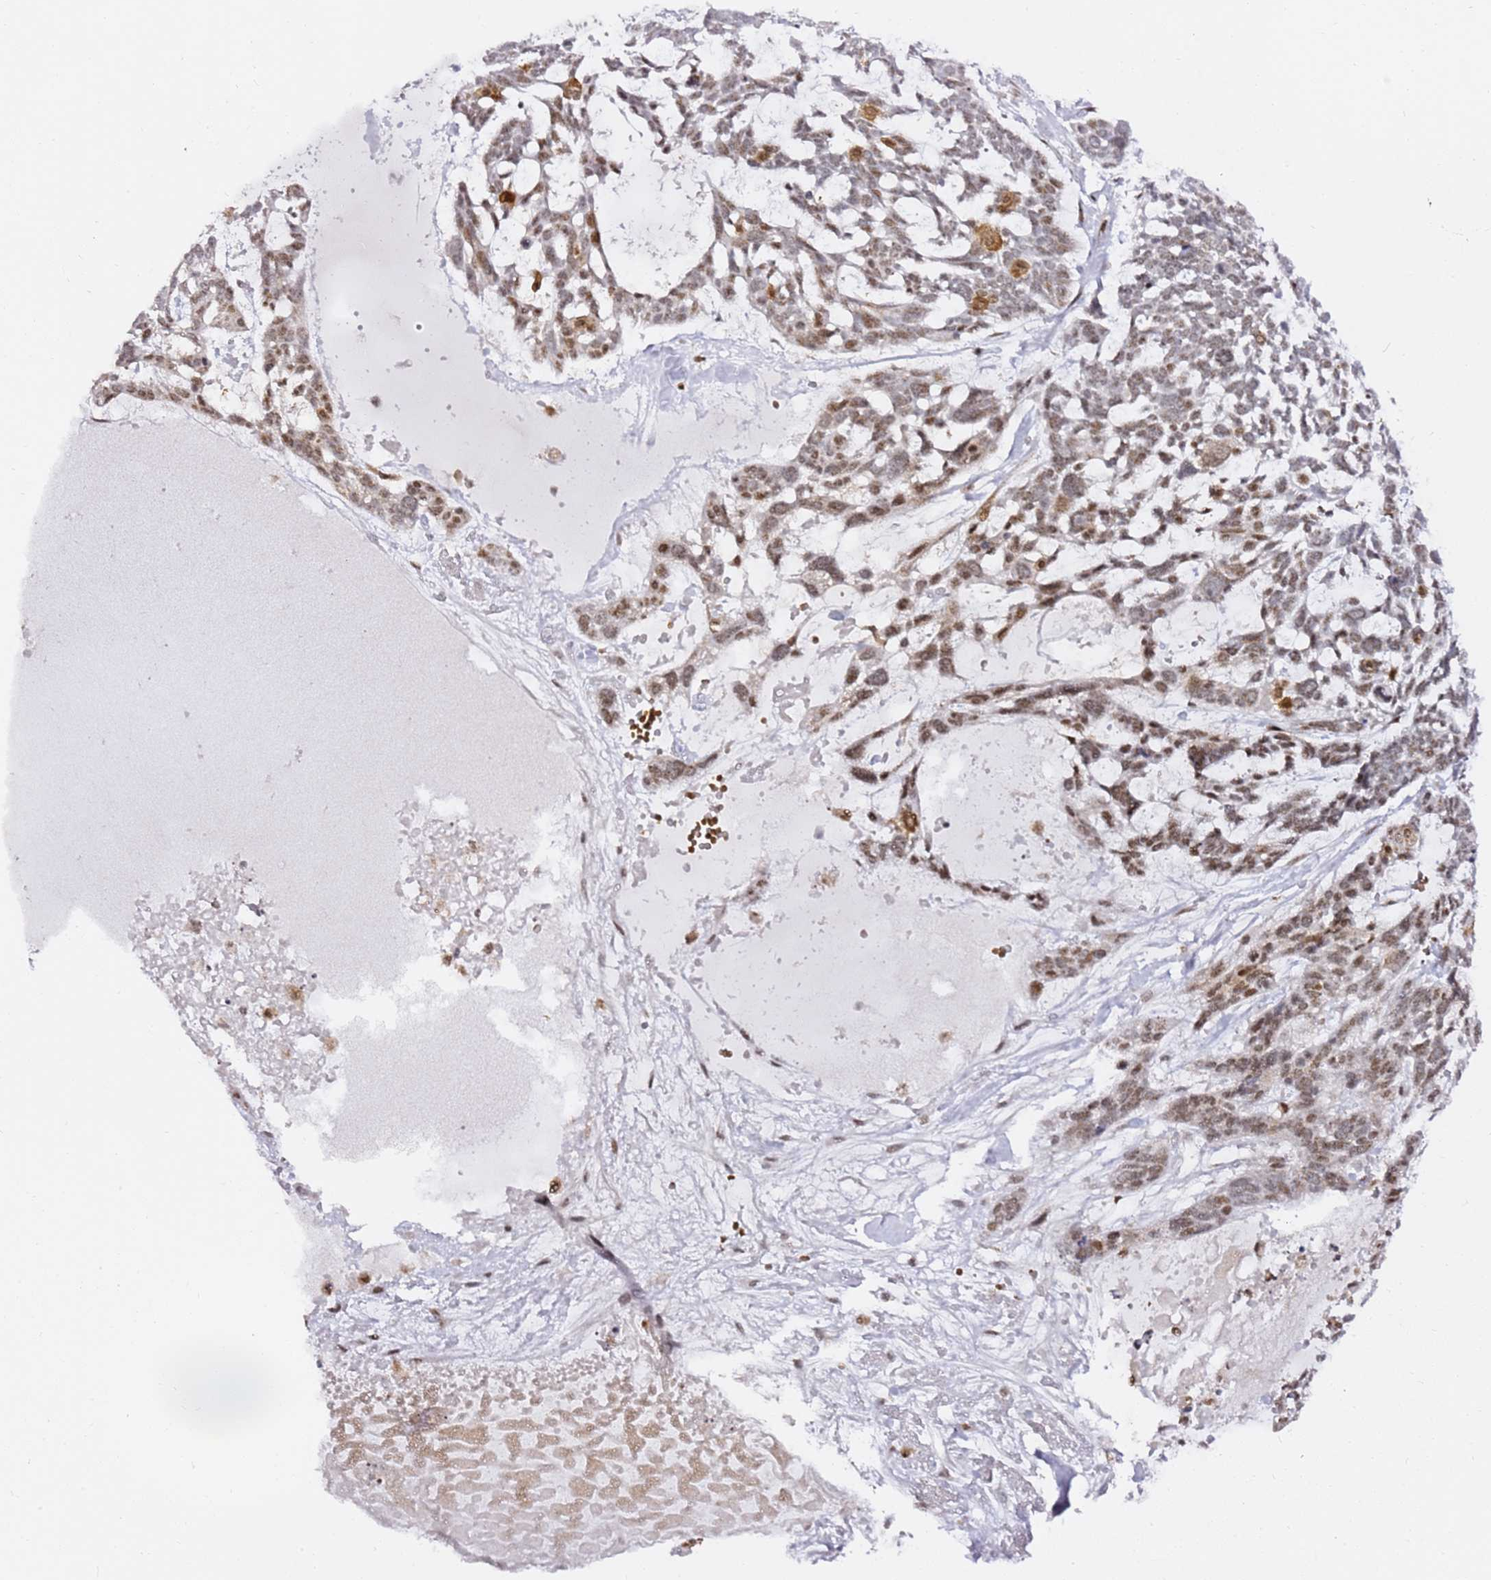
{"staining": {"intensity": "strong", "quantity": "<25%", "location": "cytoplasmic/membranous,nuclear"}, "tissue": "skin cancer", "cell_type": "Tumor cells", "image_type": "cancer", "snomed": [{"axis": "morphology", "description": "Basal cell carcinoma"}, {"axis": "topography", "description": "Skin"}], "caption": "About <25% of tumor cells in basal cell carcinoma (skin) demonstrate strong cytoplasmic/membranous and nuclear protein expression as visualized by brown immunohistochemical staining.", "gene": "GBP2", "patient": {"sex": "male", "age": 88}}